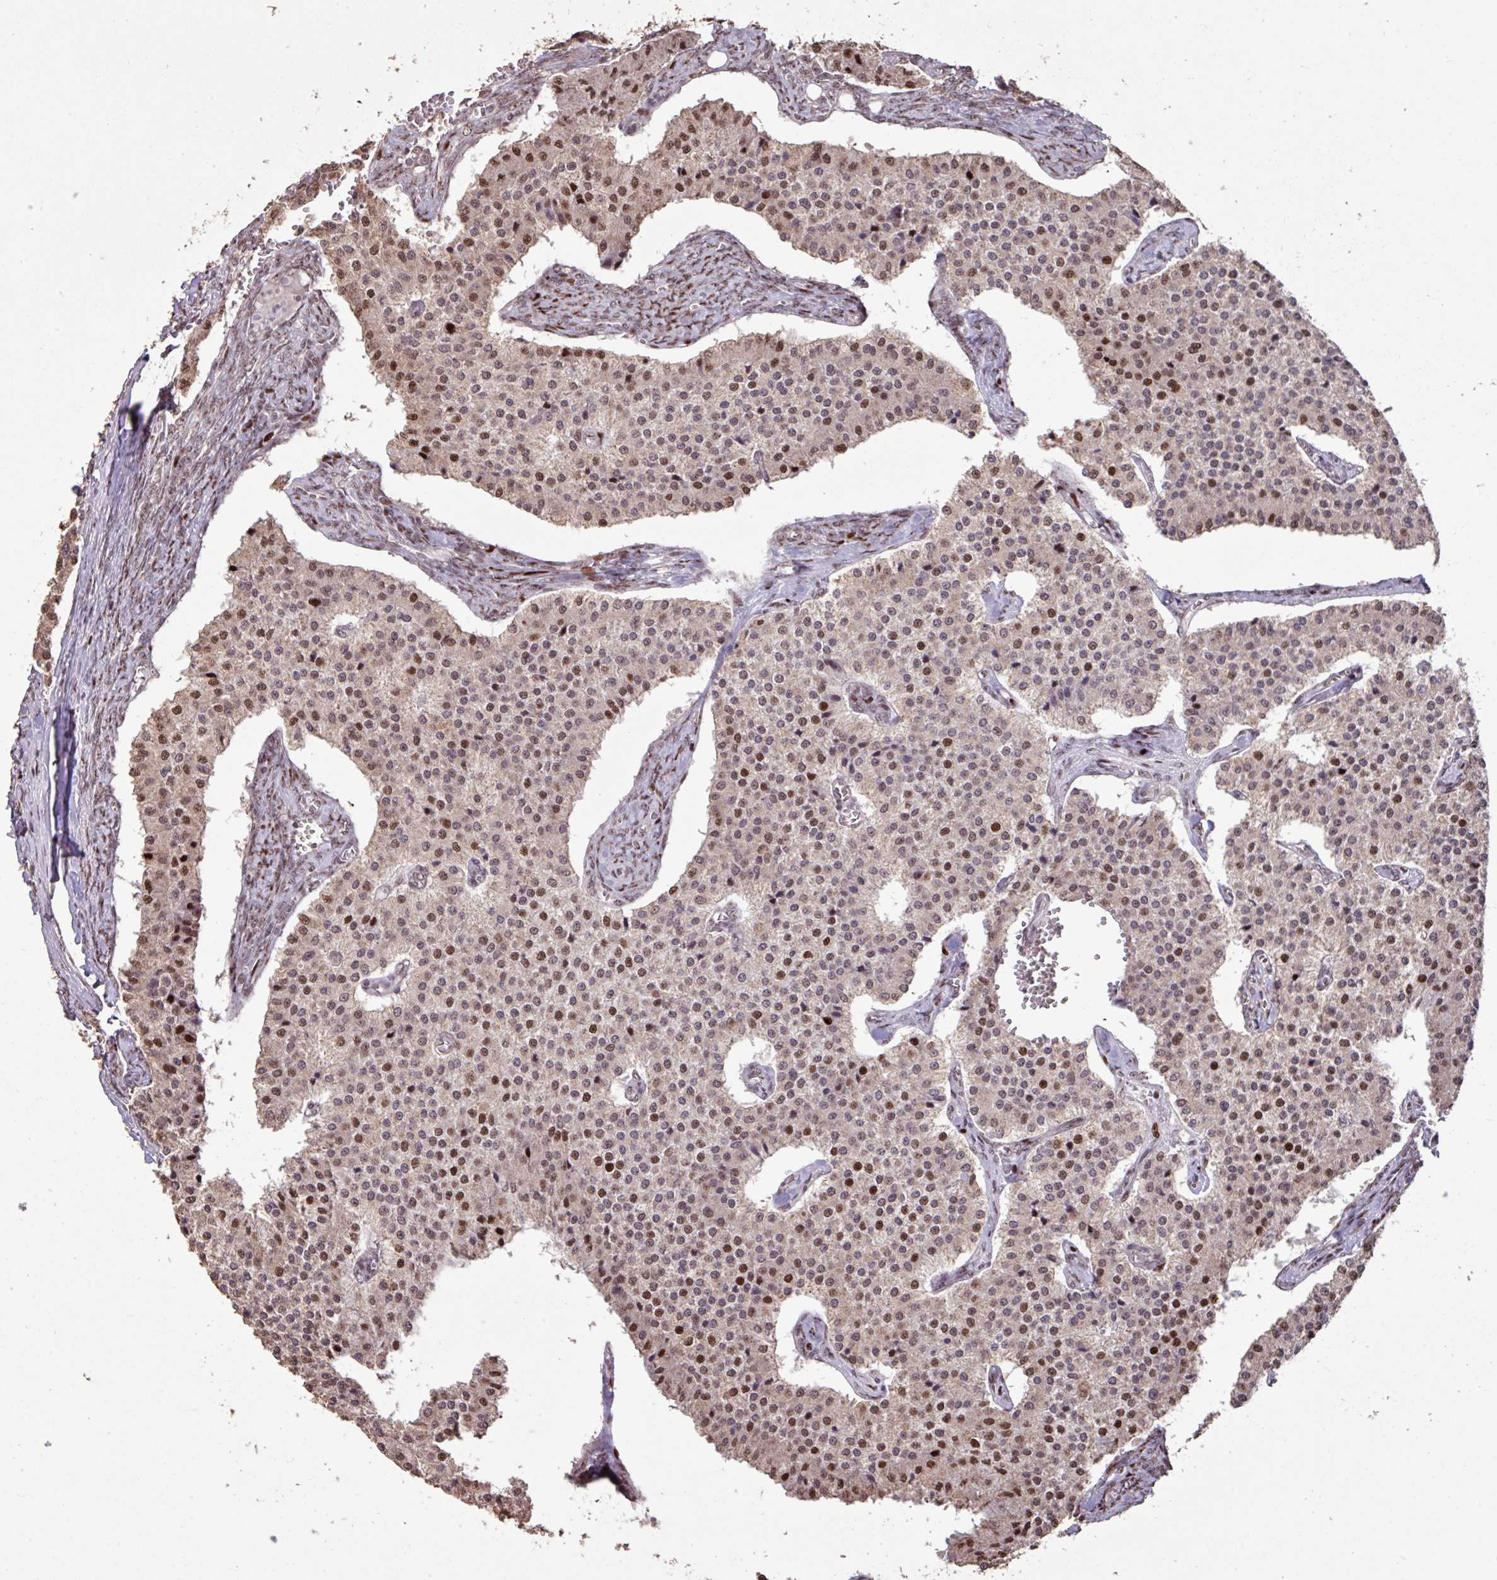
{"staining": {"intensity": "moderate", "quantity": "25%-75%", "location": "nuclear"}, "tissue": "carcinoid", "cell_type": "Tumor cells", "image_type": "cancer", "snomed": [{"axis": "morphology", "description": "Carcinoid, malignant, NOS"}, {"axis": "topography", "description": "Colon"}], "caption": "Immunohistochemical staining of malignant carcinoid demonstrates medium levels of moderate nuclear staining in about 25%-75% of tumor cells. Immunohistochemistry (ihc) stains the protein in brown and the nuclei are stained blue.", "gene": "ZNF709", "patient": {"sex": "female", "age": 52}}